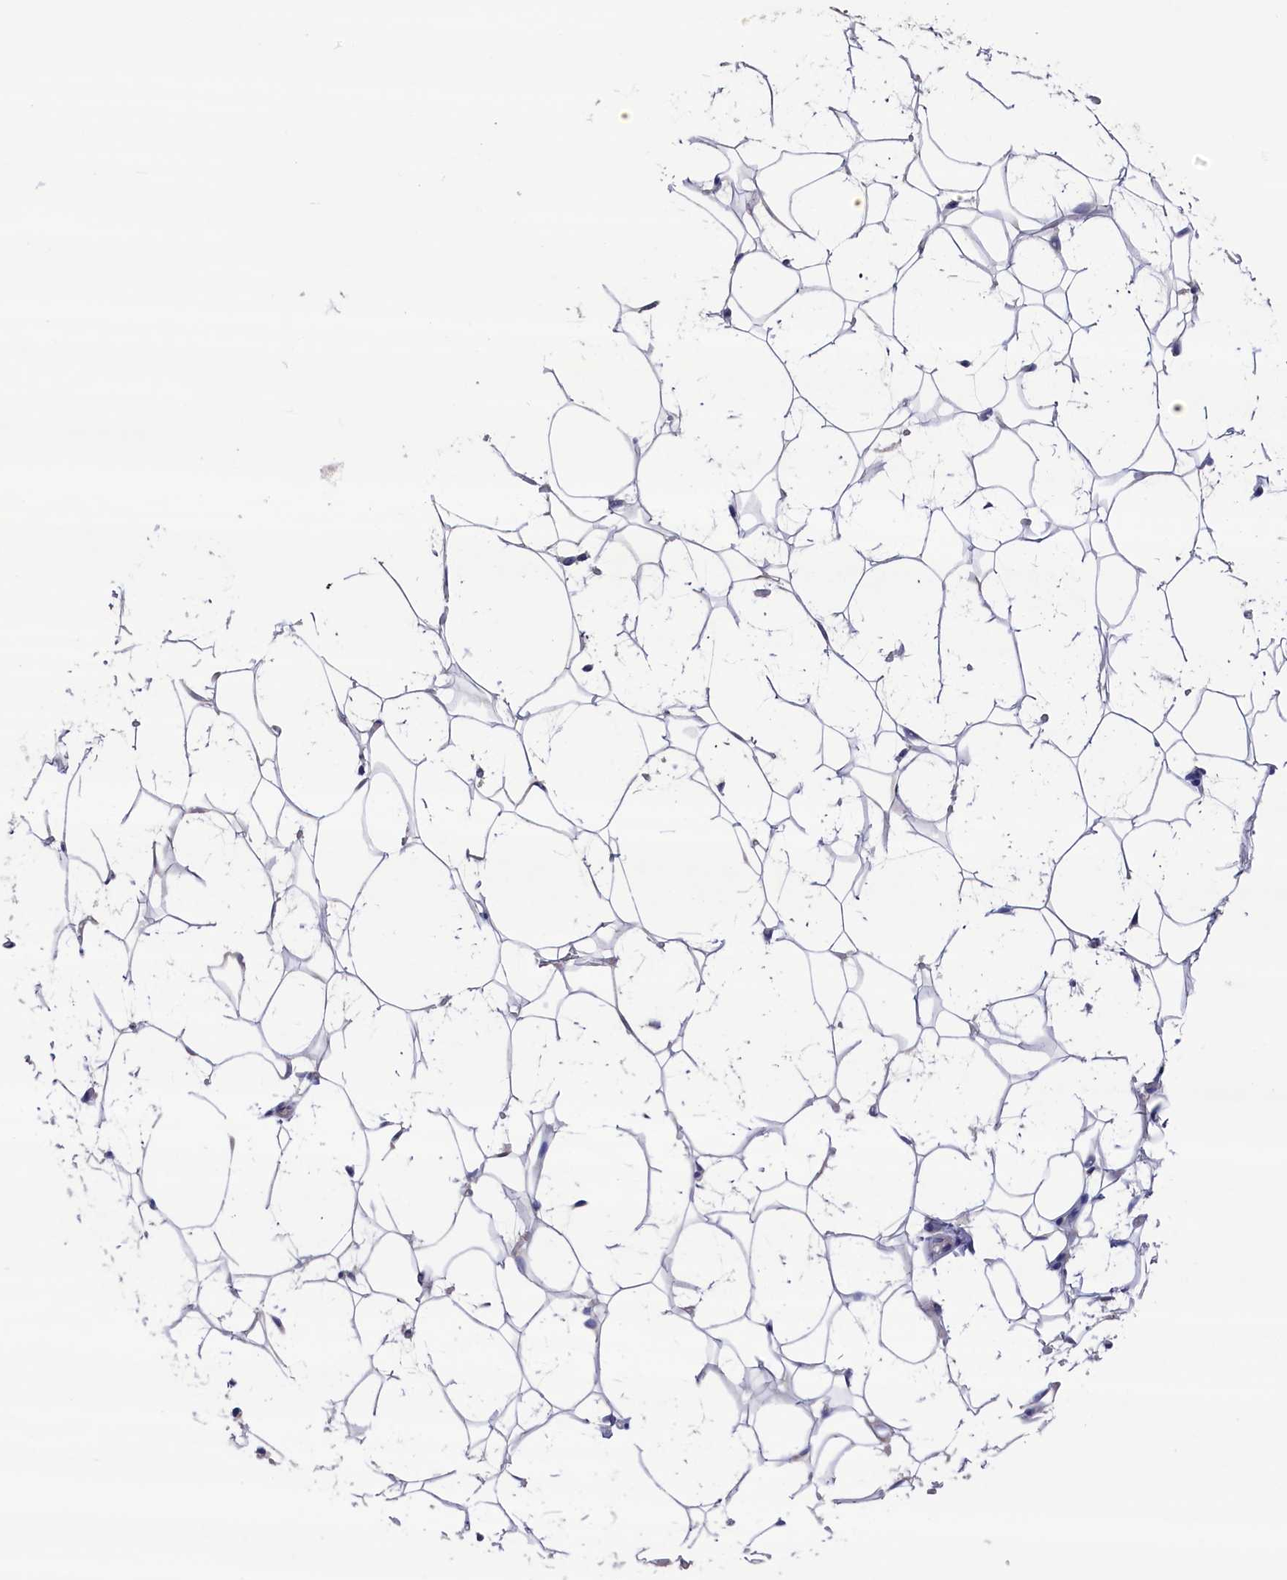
{"staining": {"intensity": "negative", "quantity": "none", "location": "none"}, "tissue": "adipose tissue", "cell_type": "Adipocytes", "image_type": "normal", "snomed": [{"axis": "morphology", "description": "Normal tissue, NOS"}, {"axis": "topography", "description": "Breast"}], "caption": "Immunohistochemistry (IHC) image of unremarkable human adipose tissue stained for a protein (brown), which demonstrates no staining in adipocytes.", "gene": "SPATA13", "patient": {"sex": "female", "age": 26}}